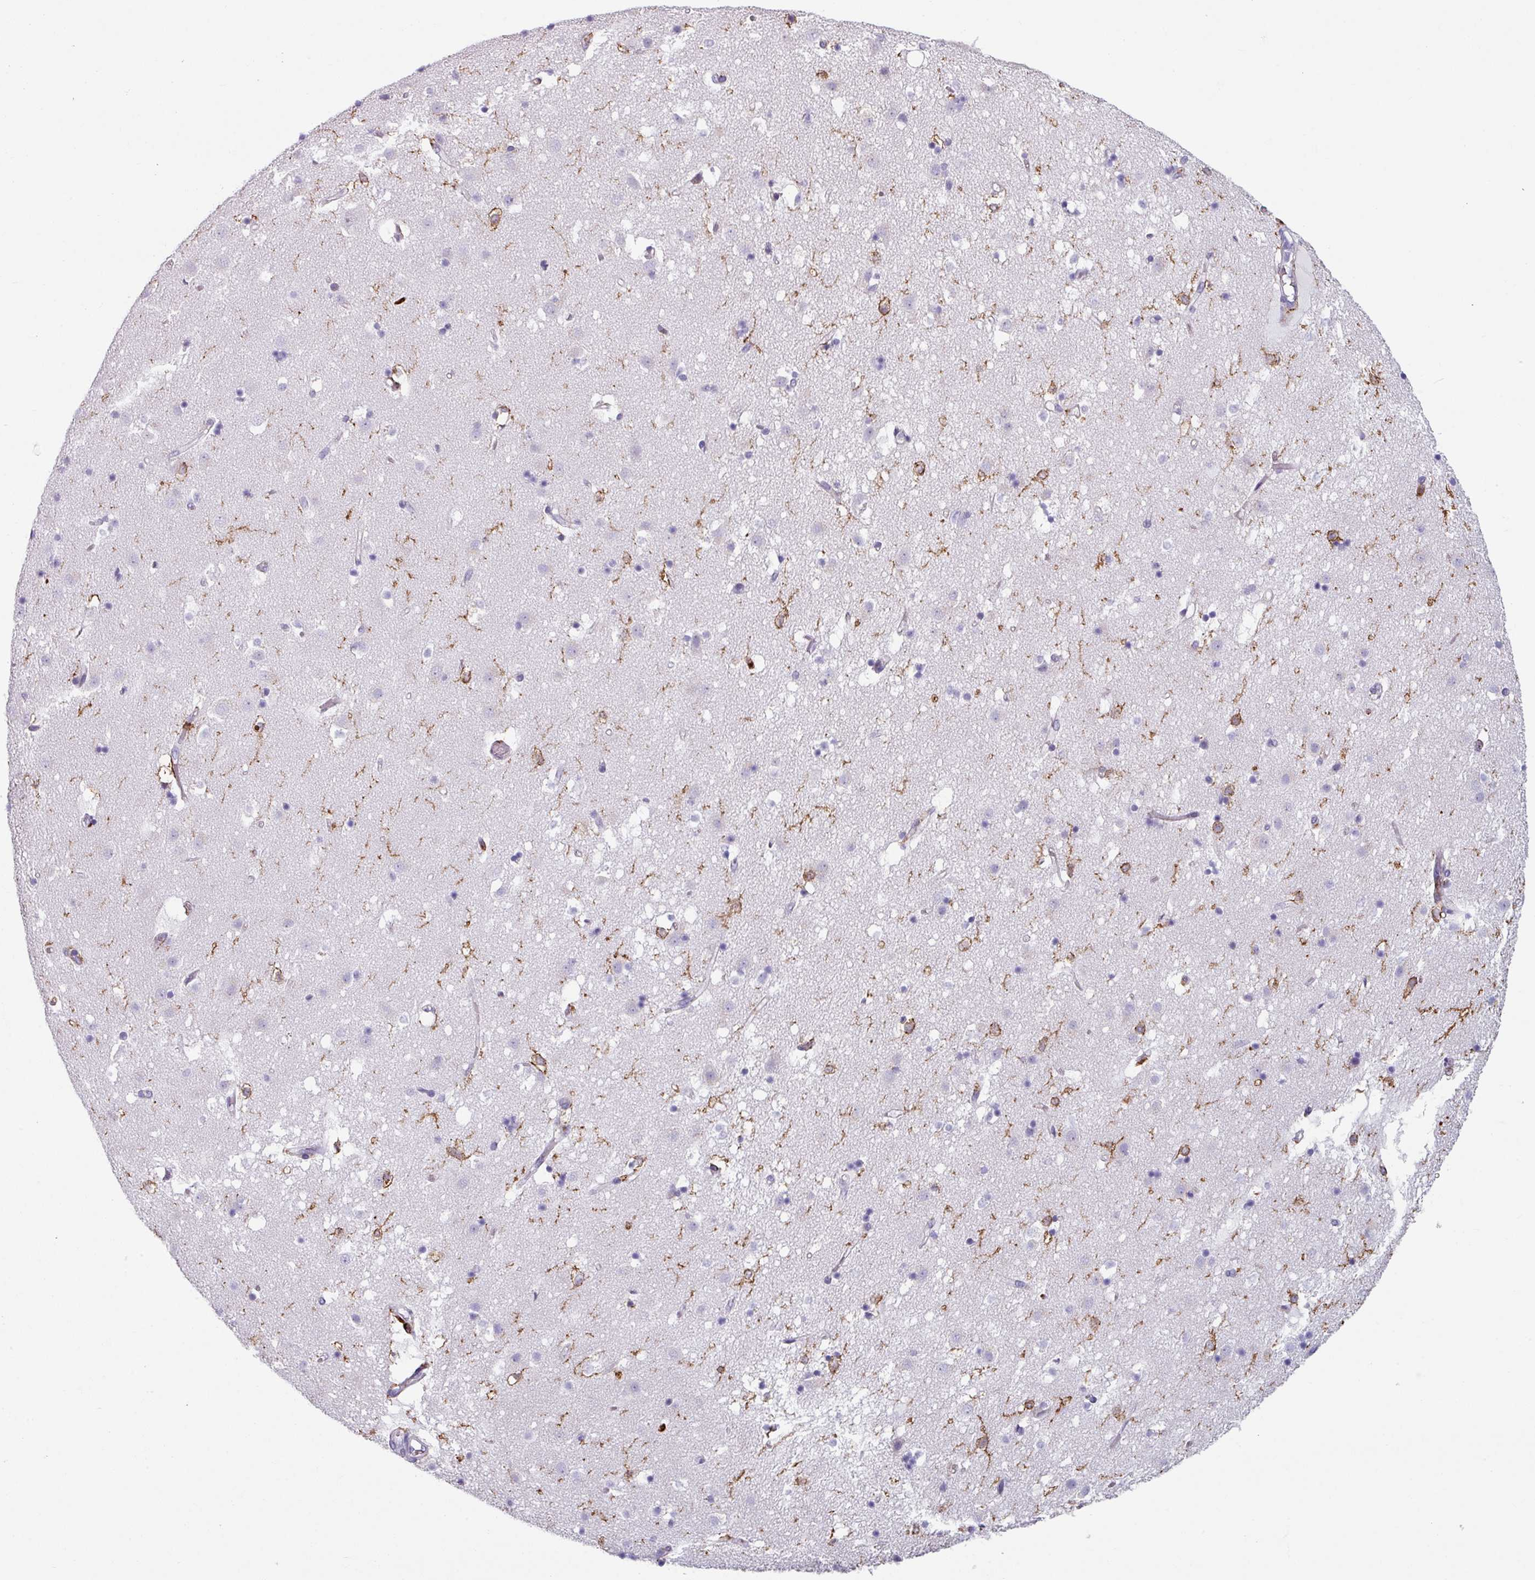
{"staining": {"intensity": "moderate", "quantity": "<25%", "location": "cytoplasmic/membranous"}, "tissue": "caudate", "cell_type": "Glial cells", "image_type": "normal", "snomed": [{"axis": "morphology", "description": "Normal tissue, NOS"}, {"axis": "topography", "description": "Lateral ventricle wall"}], "caption": "Moderate cytoplasmic/membranous protein expression is identified in about <25% of glial cells in caudate.", "gene": "EXOSC5", "patient": {"sex": "male", "age": 58}}